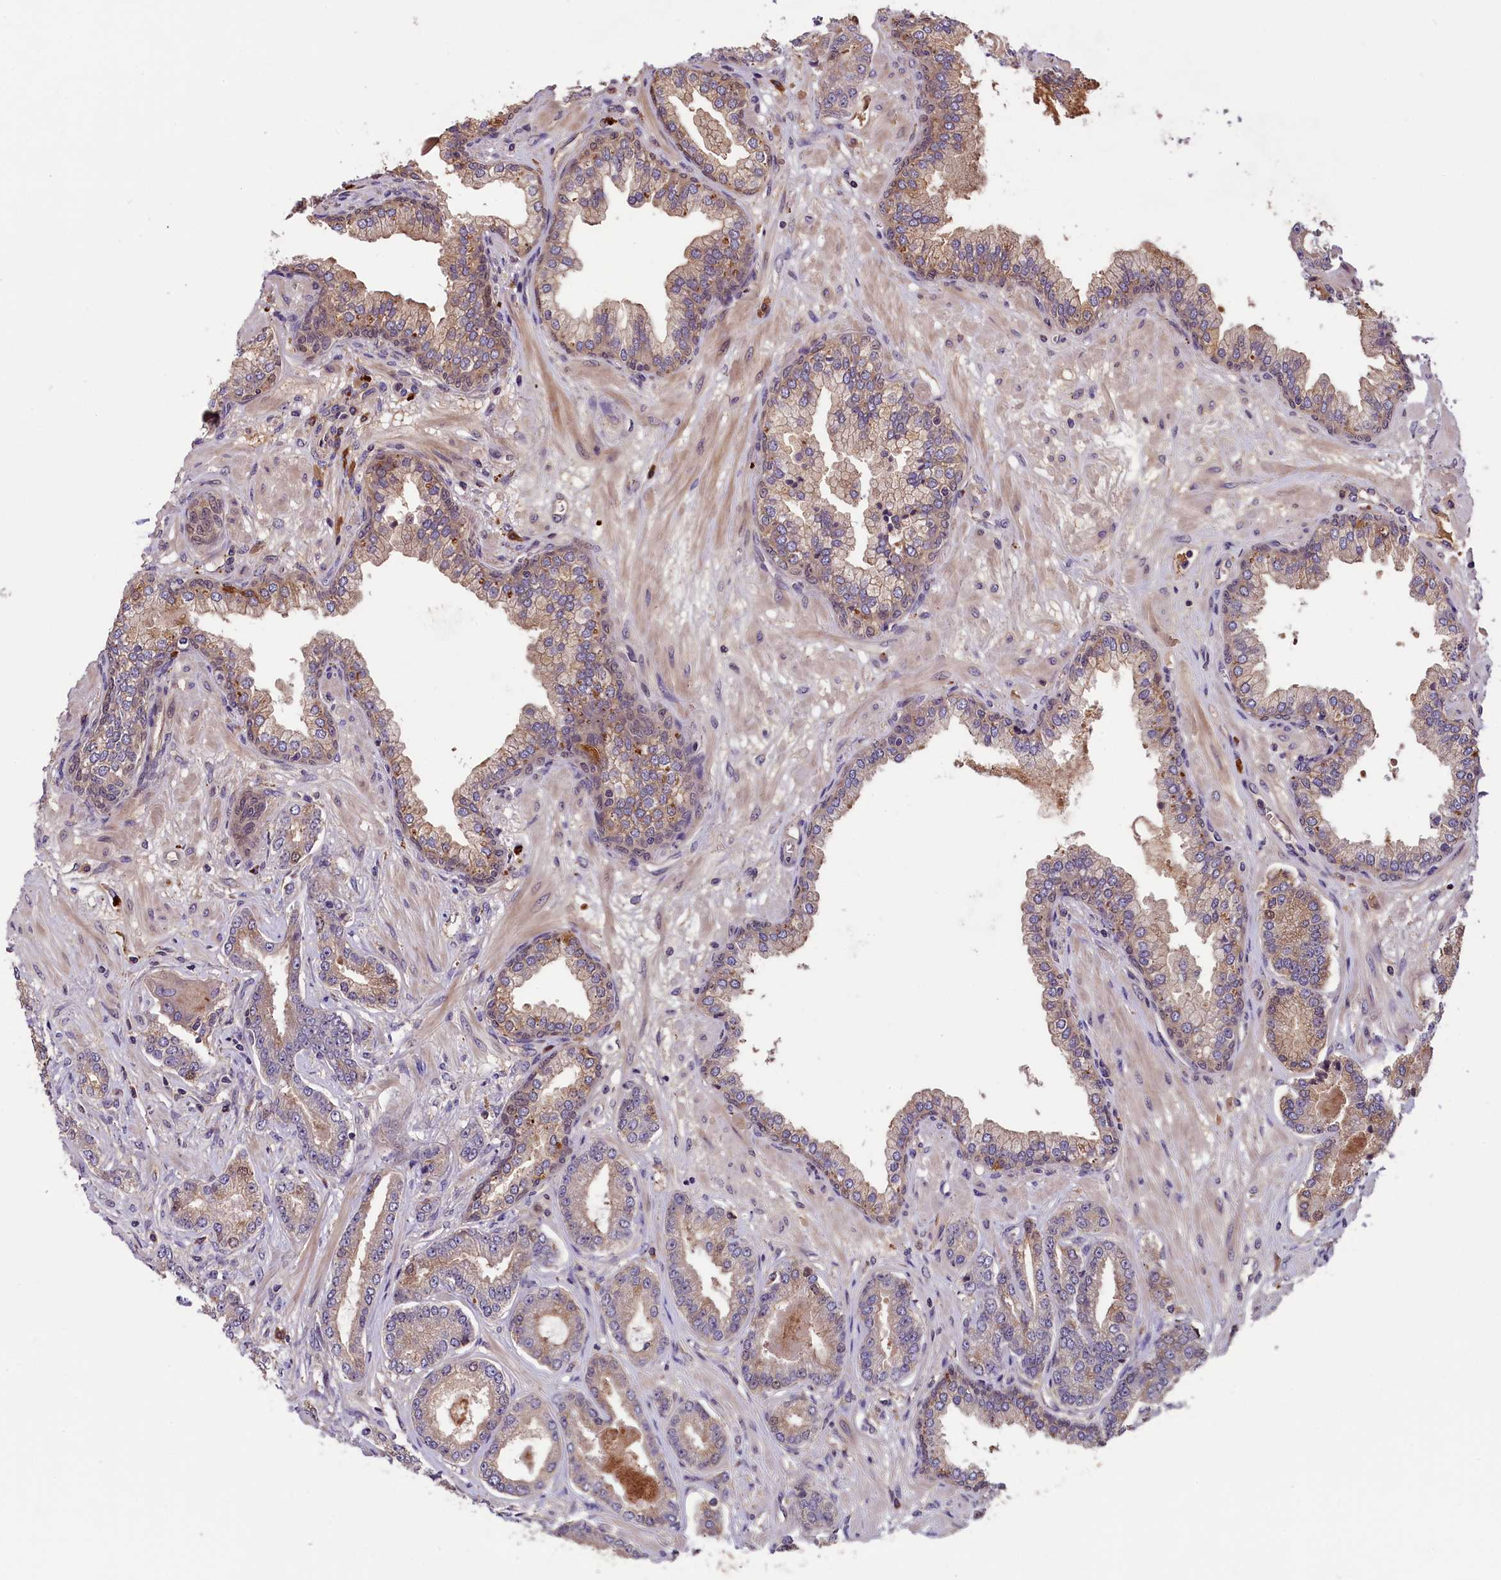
{"staining": {"intensity": "moderate", "quantity": ">75%", "location": "cytoplasmic/membranous"}, "tissue": "prostate cancer", "cell_type": "Tumor cells", "image_type": "cancer", "snomed": [{"axis": "morphology", "description": "Adenocarcinoma, Low grade"}, {"axis": "topography", "description": "Prostate"}], "caption": "A high-resolution micrograph shows immunohistochemistry staining of low-grade adenocarcinoma (prostate), which exhibits moderate cytoplasmic/membranous expression in approximately >75% of tumor cells.", "gene": "SETD6", "patient": {"sex": "male", "age": 64}}